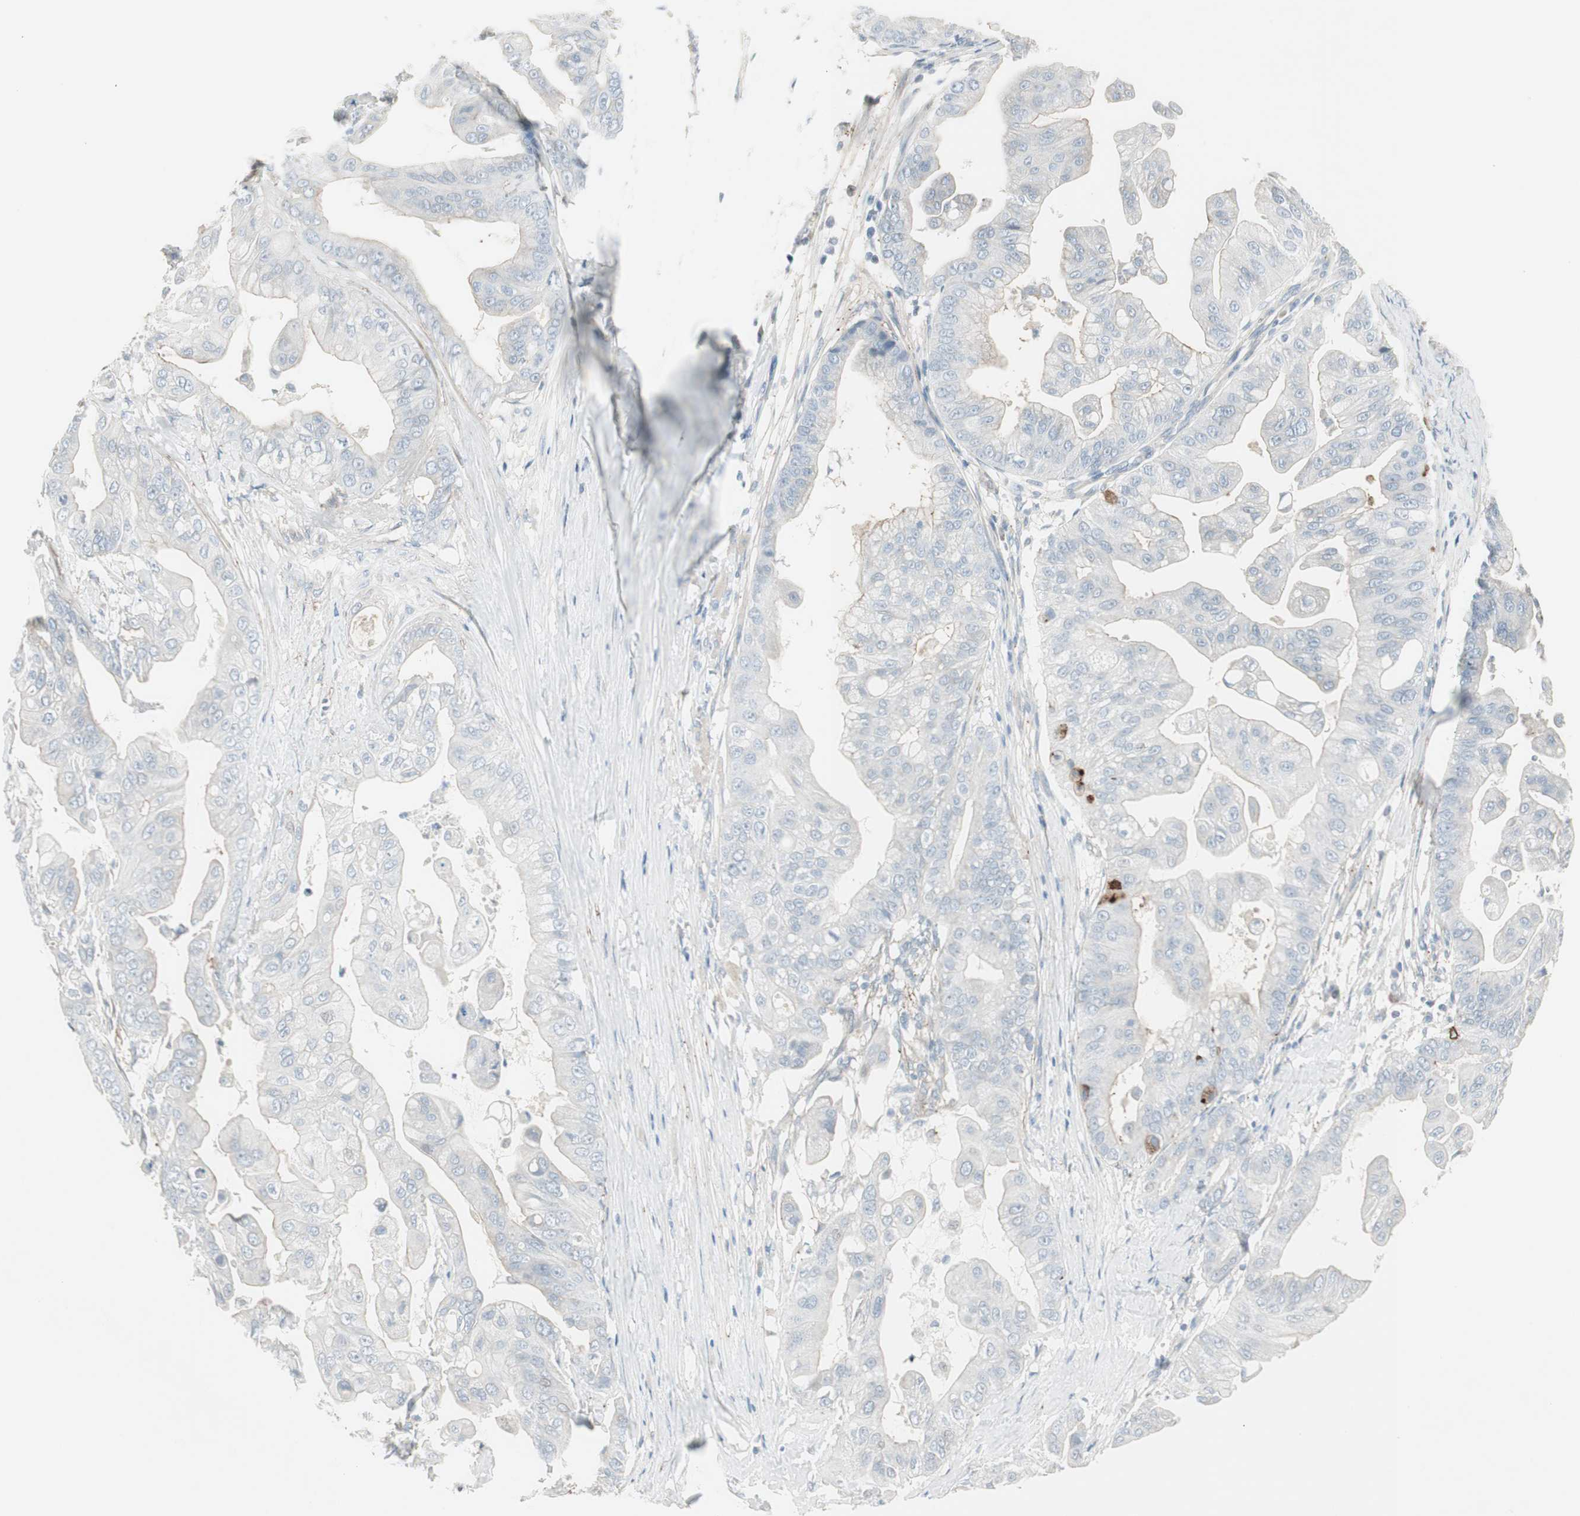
{"staining": {"intensity": "negative", "quantity": "none", "location": "none"}, "tissue": "pancreatic cancer", "cell_type": "Tumor cells", "image_type": "cancer", "snomed": [{"axis": "morphology", "description": "Adenocarcinoma, NOS"}, {"axis": "topography", "description": "Pancreas"}], "caption": "Protein analysis of adenocarcinoma (pancreatic) reveals no significant expression in tumor cells.", "gene": "CACNA2D1", "patient": {"sex": "female", "age": 75}}